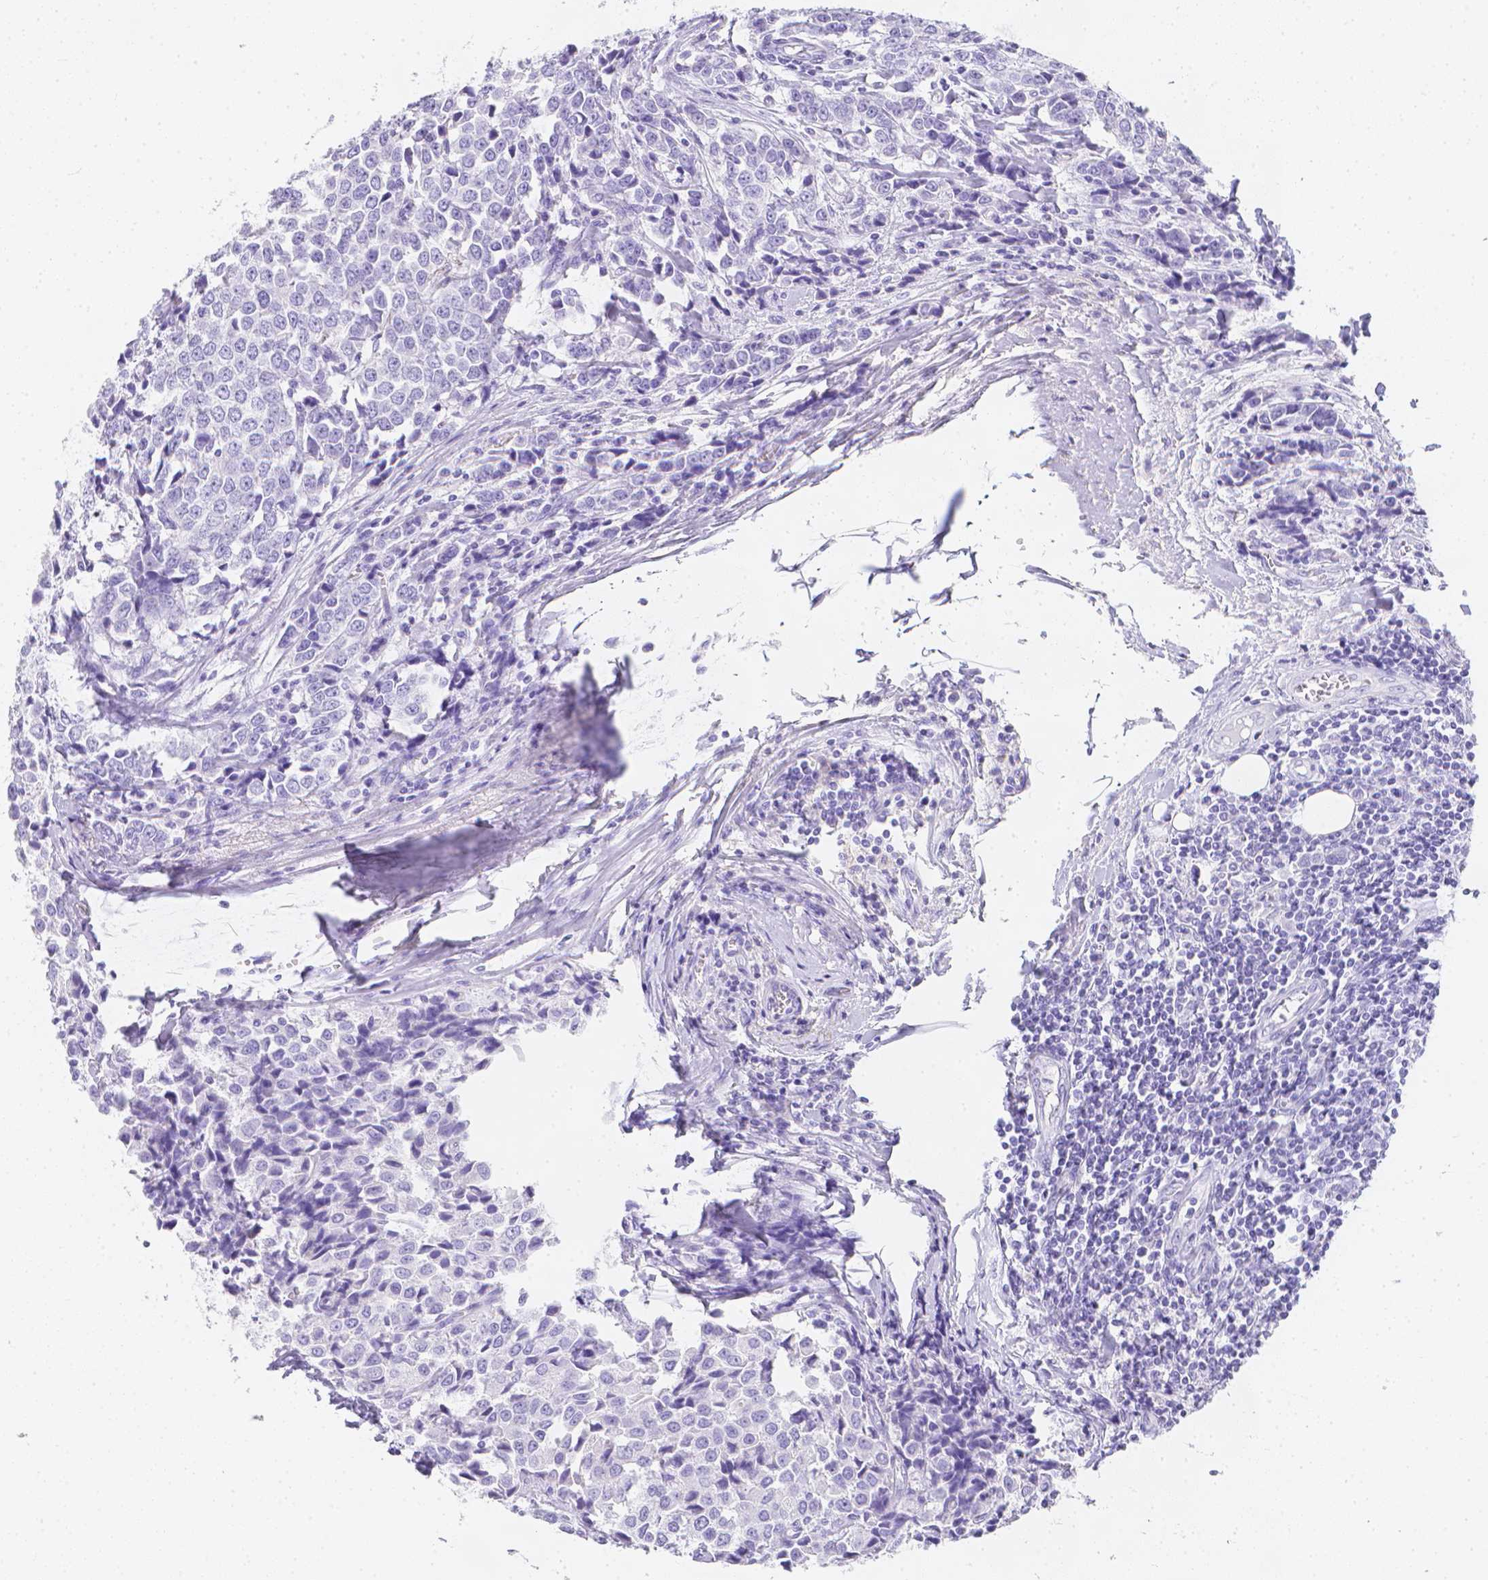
{"staining": {"intensity": "negative", "quantity": "none", "location": "none"}, "tissue": "breast cancer", "cell_type": "Tumor cells", "image_type": "cancer", "snomed": [{"axis": "morphology", "description": "Duct carcinoma"}, {"axis": "topography", "description": "Breast"}], "caption": "A high-resolution photomicrograph shows immunohistochemistry staining of invasive ductal carcinoma (breast), which displays no significant expression in tumor cells.", "gene": "LGALS4", "patient": {"sex": "female", "age": 80}}